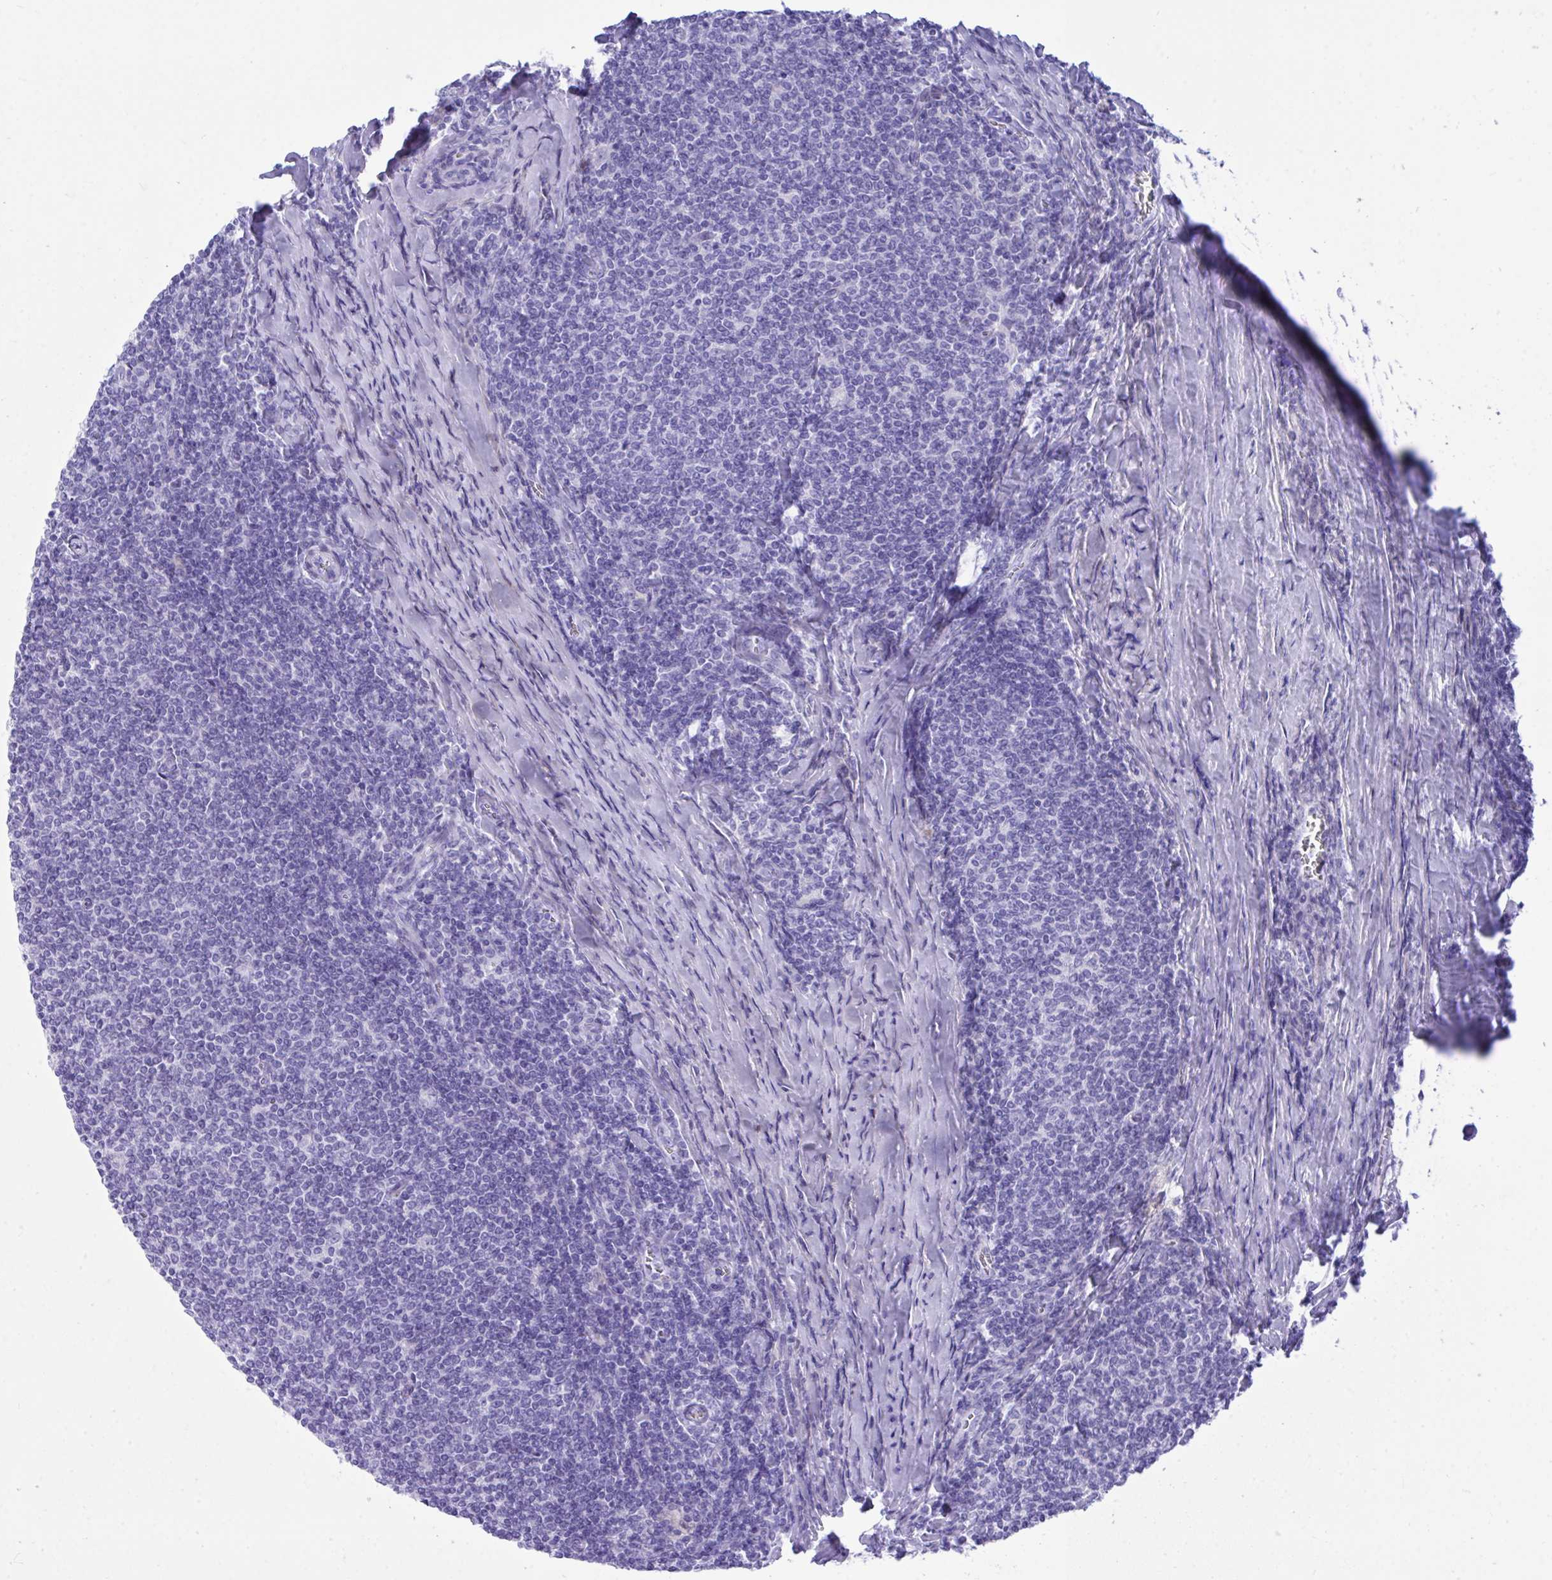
{"staining": {"intensity": "negative", "quantity": "none", "location": "none"}, "tissue": "lymphoma", "cell_type": "Tumor cells", "image_type": "cancer", "snomed": [{"axis": "morphology", "description": "Malignant lymphoma, non-Hodgkin's type, Low grade"}, {"axis": "topography", "description": "Lymph node"}], "caption": "DAB immunohistochemical staining of human low-grade malignant lymphoma, non-Hodgkin's type displays no significant staining in tumor cells.", "gene": "BEX5", "patient": {"sex": "male", "age": 52}}